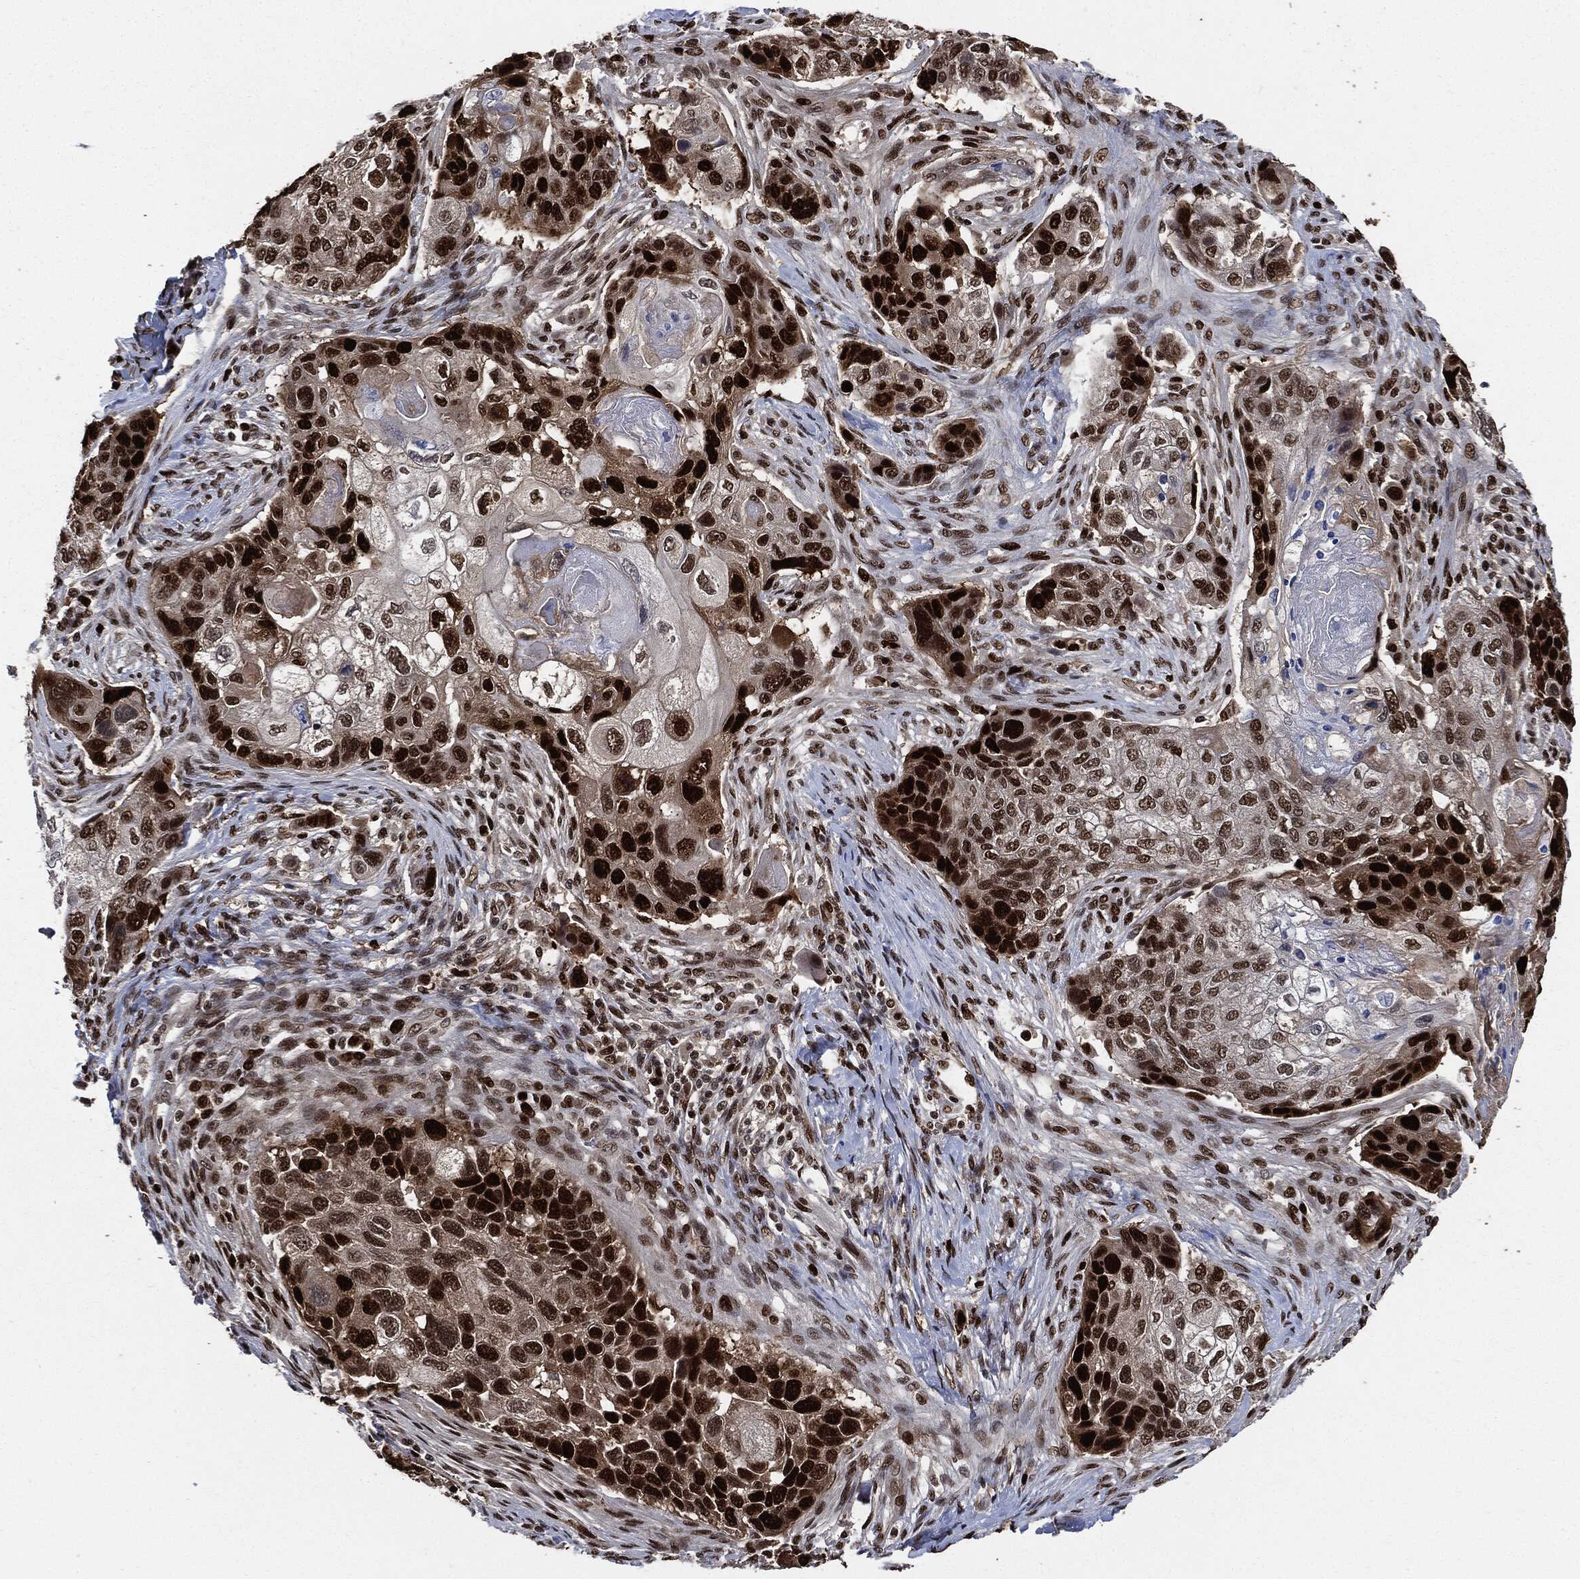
{"staining": {"intensity": "strong", "quantity": ">75%", "location": "nuclear"}, "tissue": "lung cancer", "cell_type": "Tumor cells", "image_type": "cancer", "snomed": [{"axis": "morphology", "description": "Normal tissue, NOS"}, {"axis": "morphology", "description": "Squamous cell carcinoma, NOS"}, {"axis": "topography", "description": "Bronchus"}, {"axis": "topography", "description": "Lung"}], "caption": "Immunohistochemistry (DAB) staining of lung cancer (squamous cell carcinoma) reveals strong nuclear protein staining in about >75% of tumor cells.", "gene": "PCNA", "patient": {"sex": "male", "age": 69}}